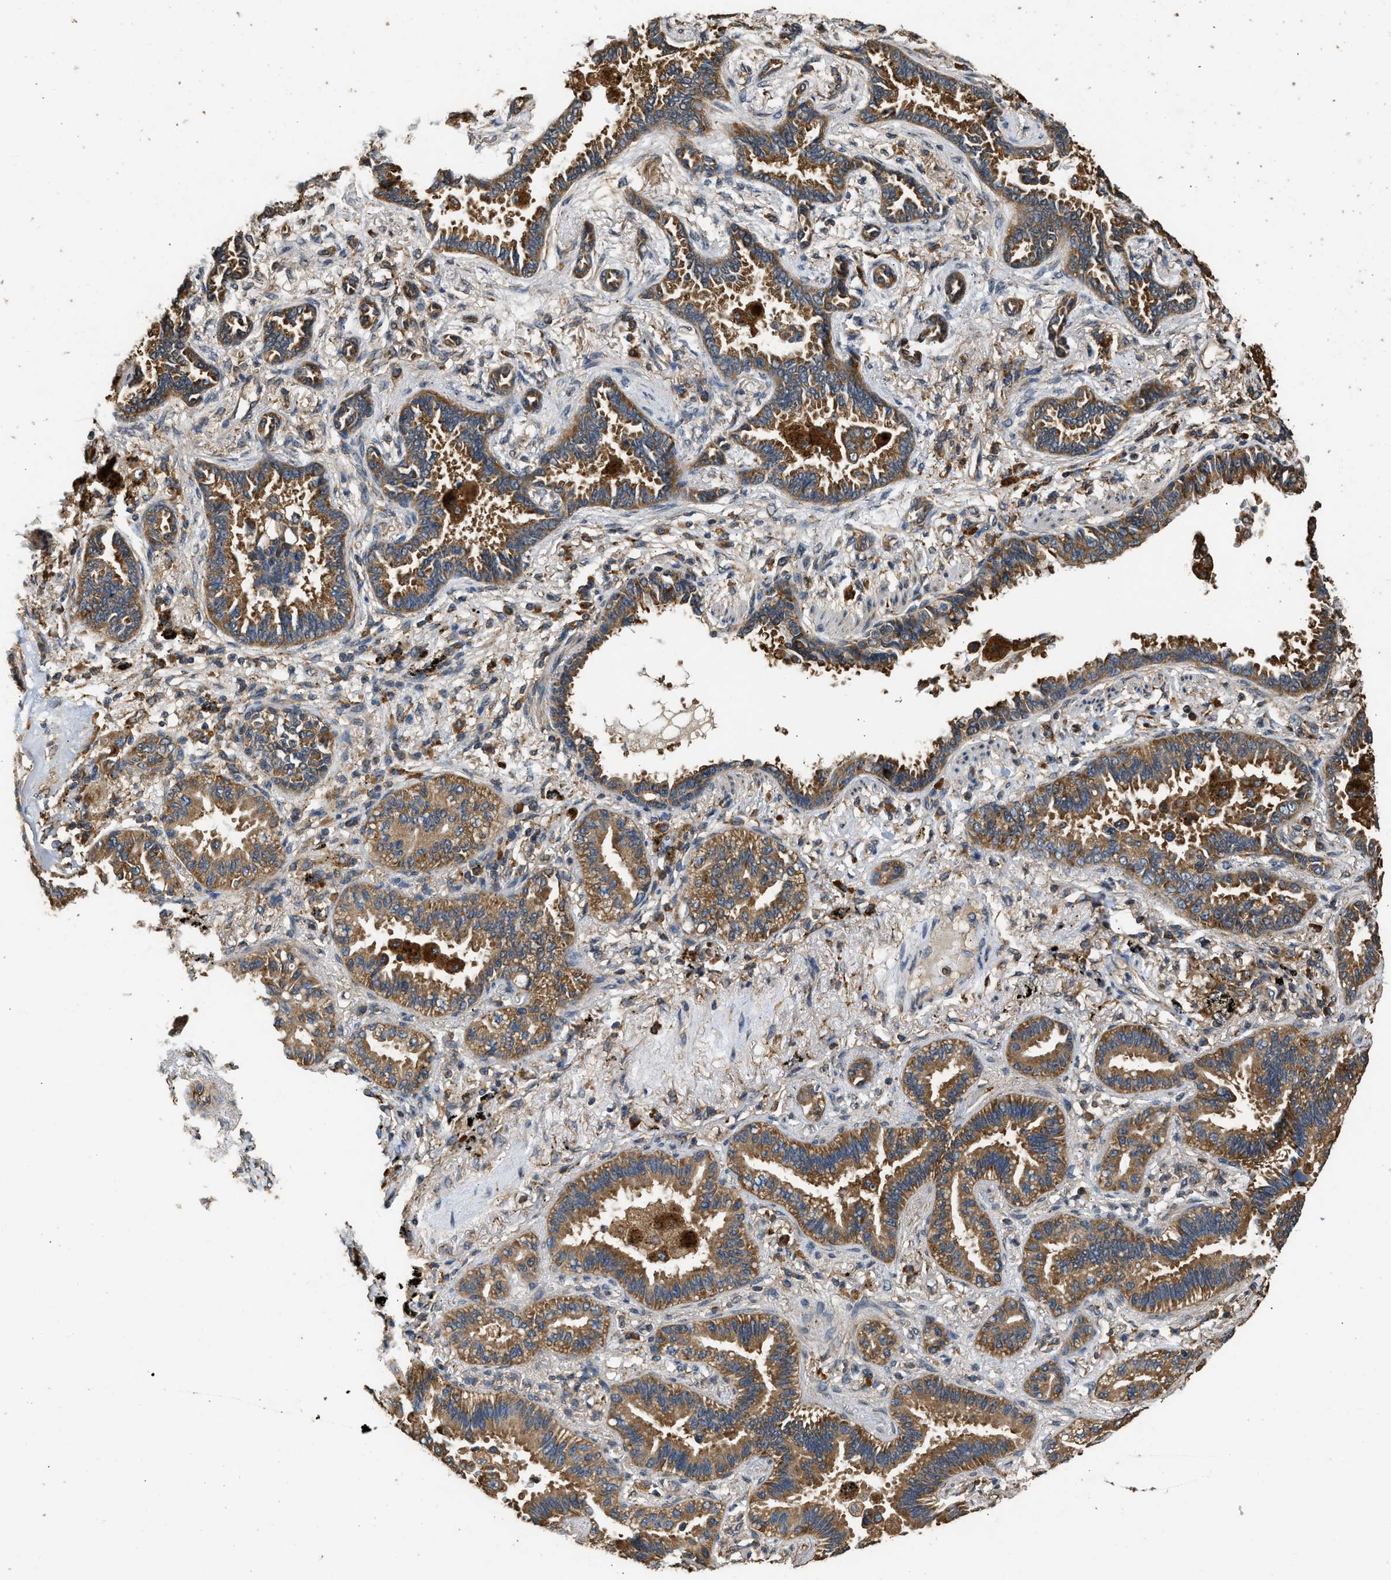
{"staining": {"intensity": "moderate", "quantity": ">75%", "location": "cytoplasmic/membranous"}, "tissue": "lung cancer", "cell_type": "Tumor cells", "image_type": "cancer", "snomed": [{"axis": "morphology", "description": "Normal tissue, NOS"}, {"axis": "morphology", "description": "Adenocarcinoma, NOS"}, {"axis": "topography", "description": "Lung"}], "caption": "A histopathology image of human adenocarcinoma (lung) stained for a protein reveals moderate cytoplasmic/membranous brown staining in tumor cells. The staining is performed using DAB (3,3'-diaminobenzidine) brown chromogen to label protein expression. The nuclei are counter-stained blue using hematoxylin.", "gene": "SLC36A4", "patient": {"sex": "male", "age": 59}}